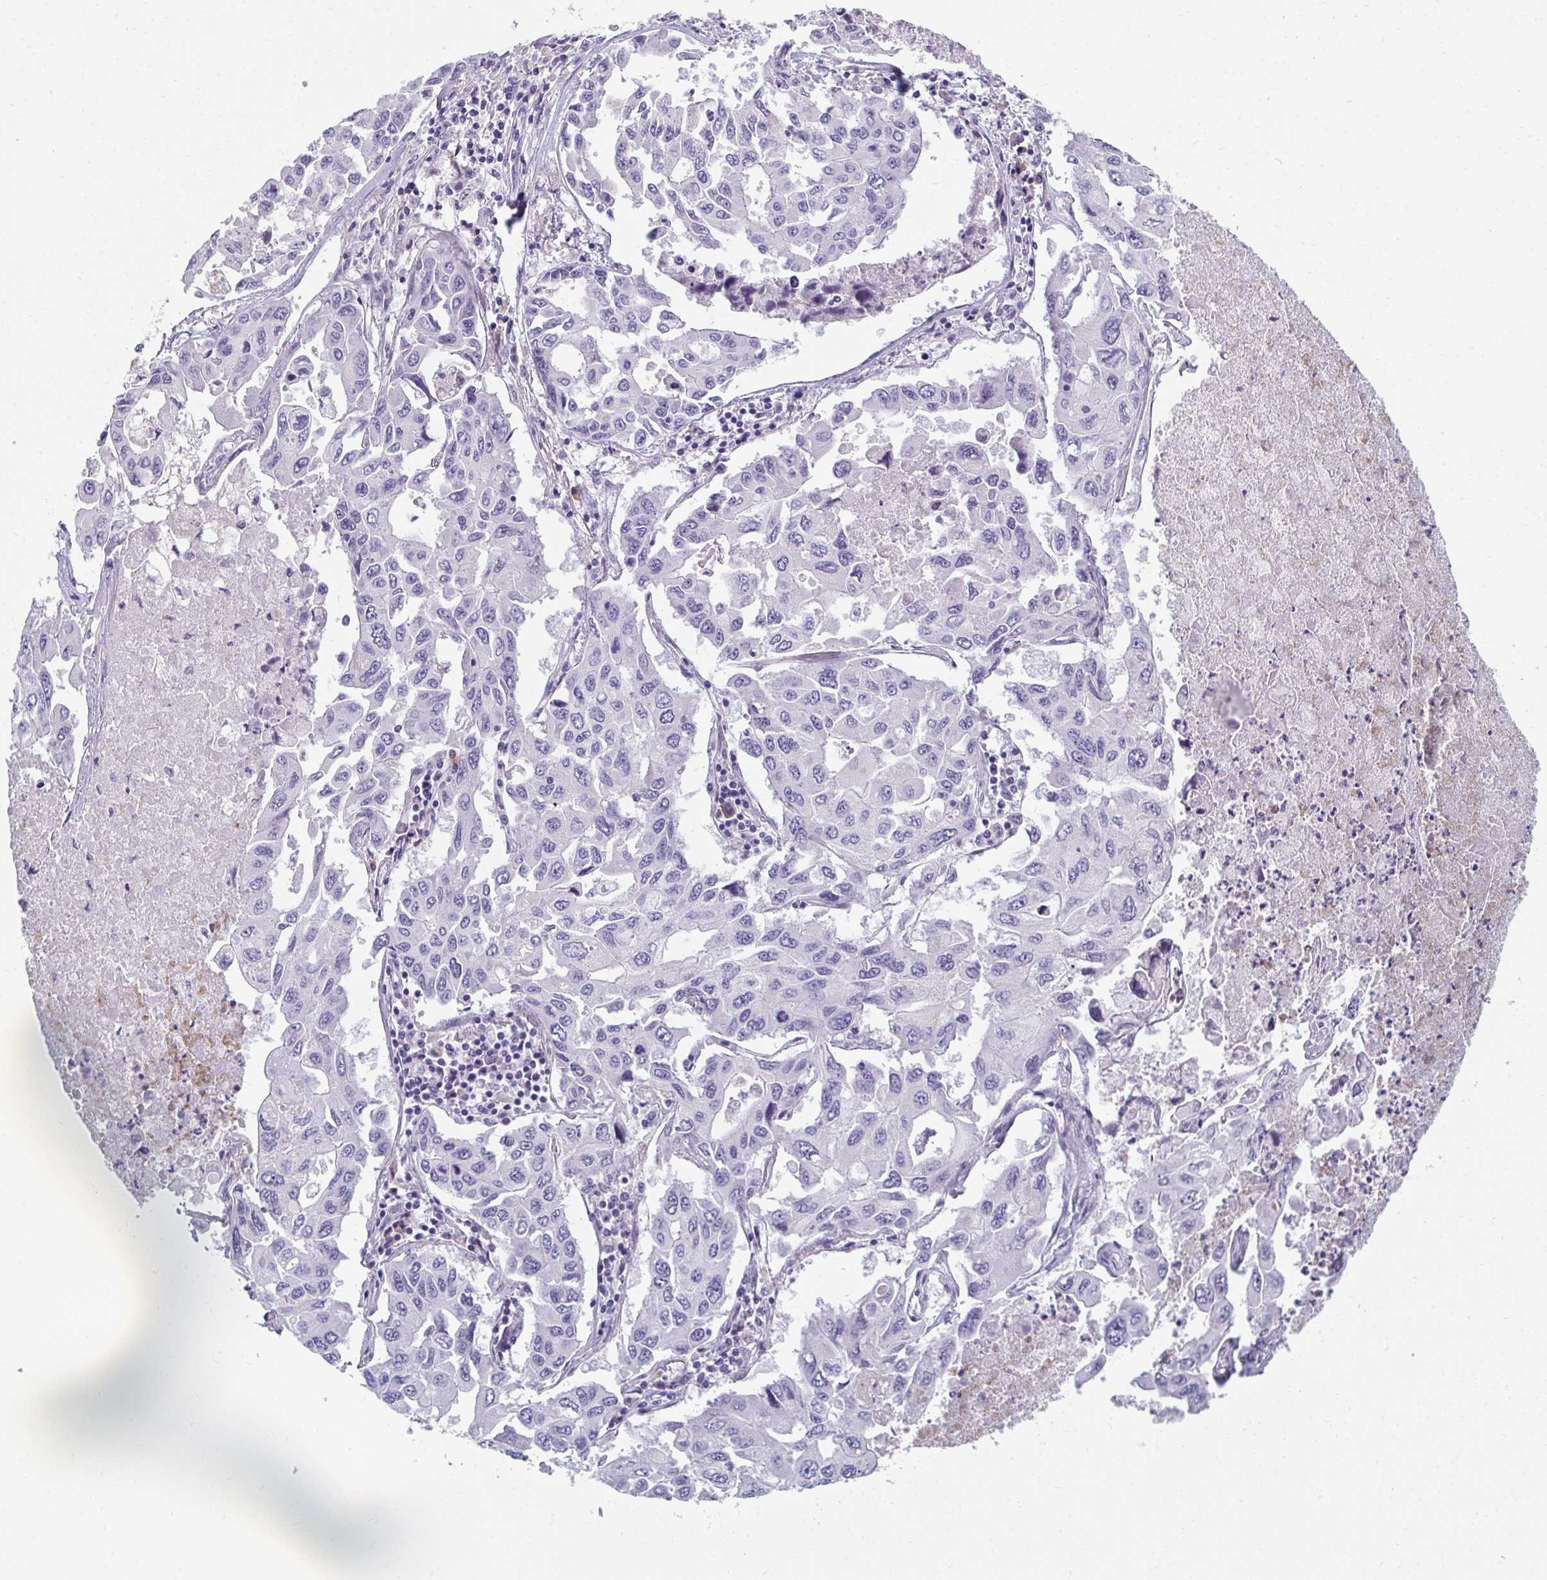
{"staining": {"intensity": "negative", "quantity": "none", "location": "none"}, "tissue": "lung cancer", "cell_type": "Tumor cells", "image_type": "cancer", "snomed": [{"axis": "morphology", "description": "Adenocarcinoma, NOS"}, {"axis": "topography", "description": "Lung"}], "caption": "Human lung cancer stained for a protein using immunohistochemistry demonstrates no expression in tumor cells.", "gene": "EIF1AD", "patient": {"sex": "male", "age": 64}}